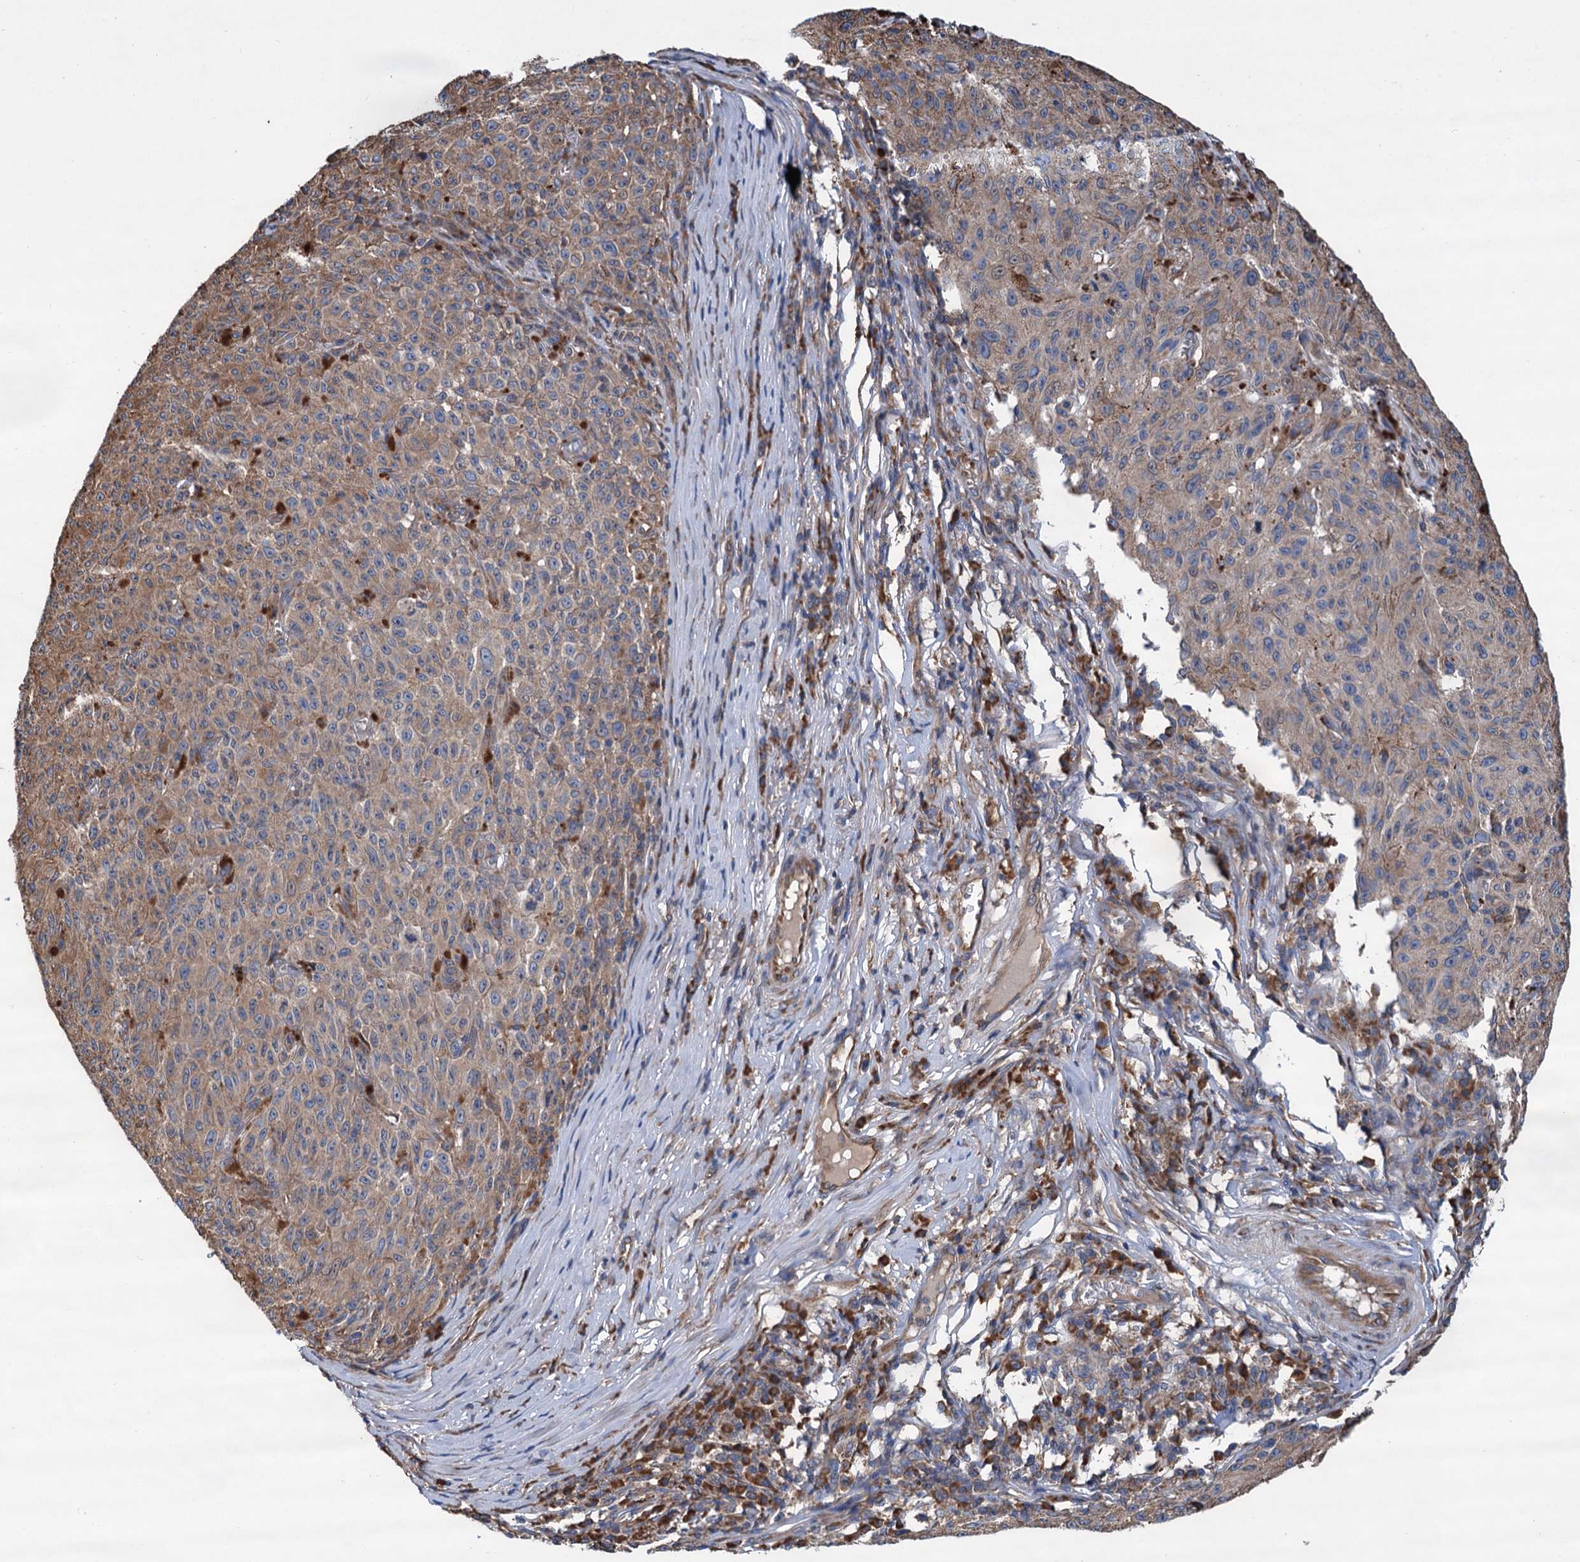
{"staining": {"intensity": "moderate", "quantity": ">75%", "location": "cytoplasmic/membranous"}, "tissue": "melanoma", "cell_type": "Tumor cells", "image_type": "cancer", "snomed": [{"axis": "morphology", "description": "Malignant melanoma, NOS"}, {"axis": "topography", "description": "Skin"}], "caption": "Melanoma stained for a protein (brown) reveals moderate cytoplasmic/membranous positive staining in approximately >75% of tumor cells.", "gene": "LINS1", "patient": {"sex": "female", "age": 82}}